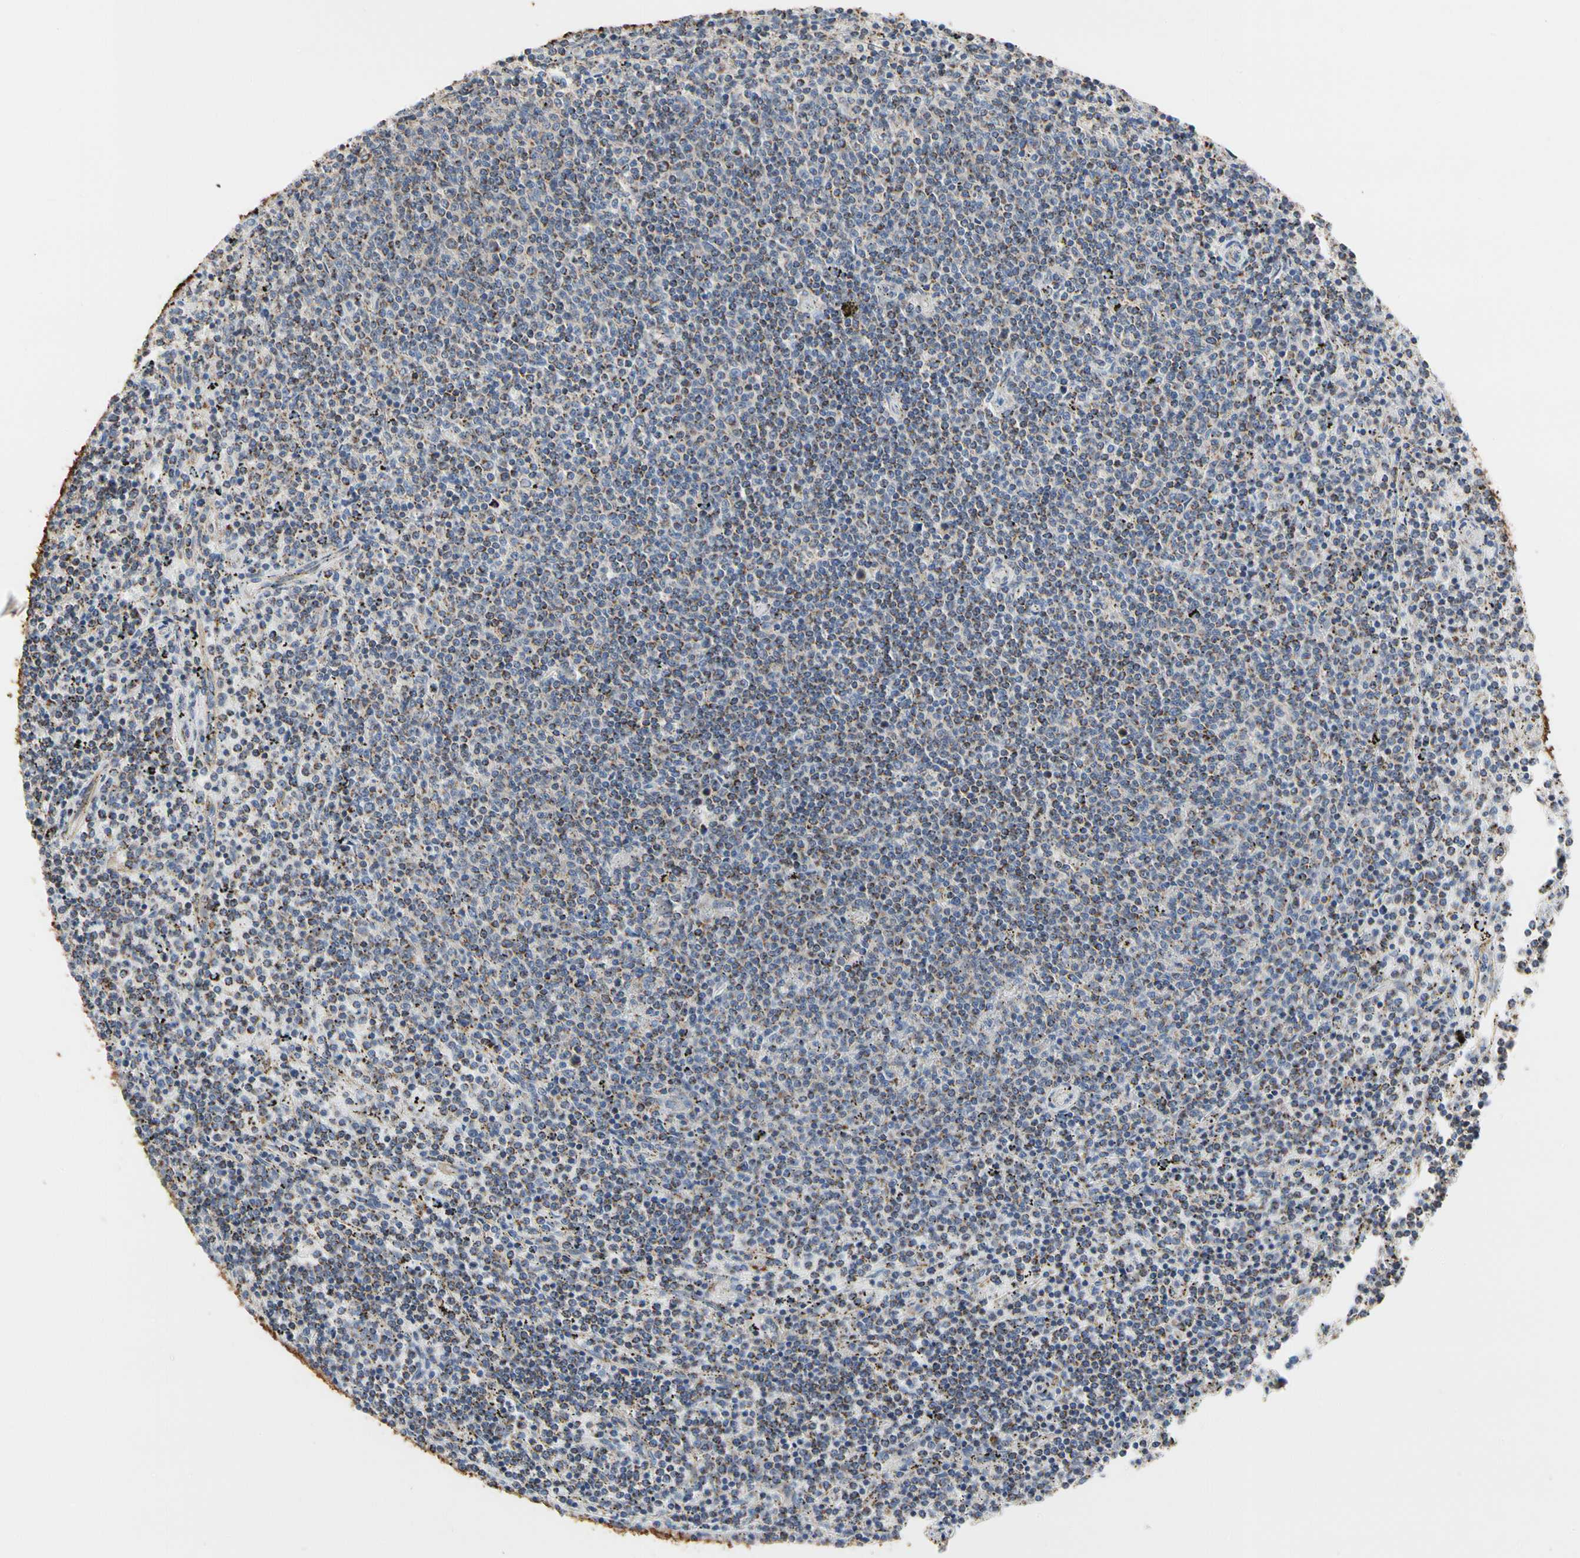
{"staining": {"intensity": "negative", "quantity": "none", "location": "none"}, "tissue": "lymphoma", "cell_type": "Tumor cells", "image_type": "cancer", "snomed": [{"axis": "morphology", "description": "Malignant lymphoma, non-Hodgkin's type, Low grade"}, {"axis": "topography", "description": "Spleen"}], "caption": "This histopathology image is of lymphoma stained with immunohistochemistry (IHC) to label a protein in brown with the nuclei are counter-stained blue. There is no staining in tumor cells.", "gene": "TUBA1A", "patient": {"sex": "female", "age": 50}}